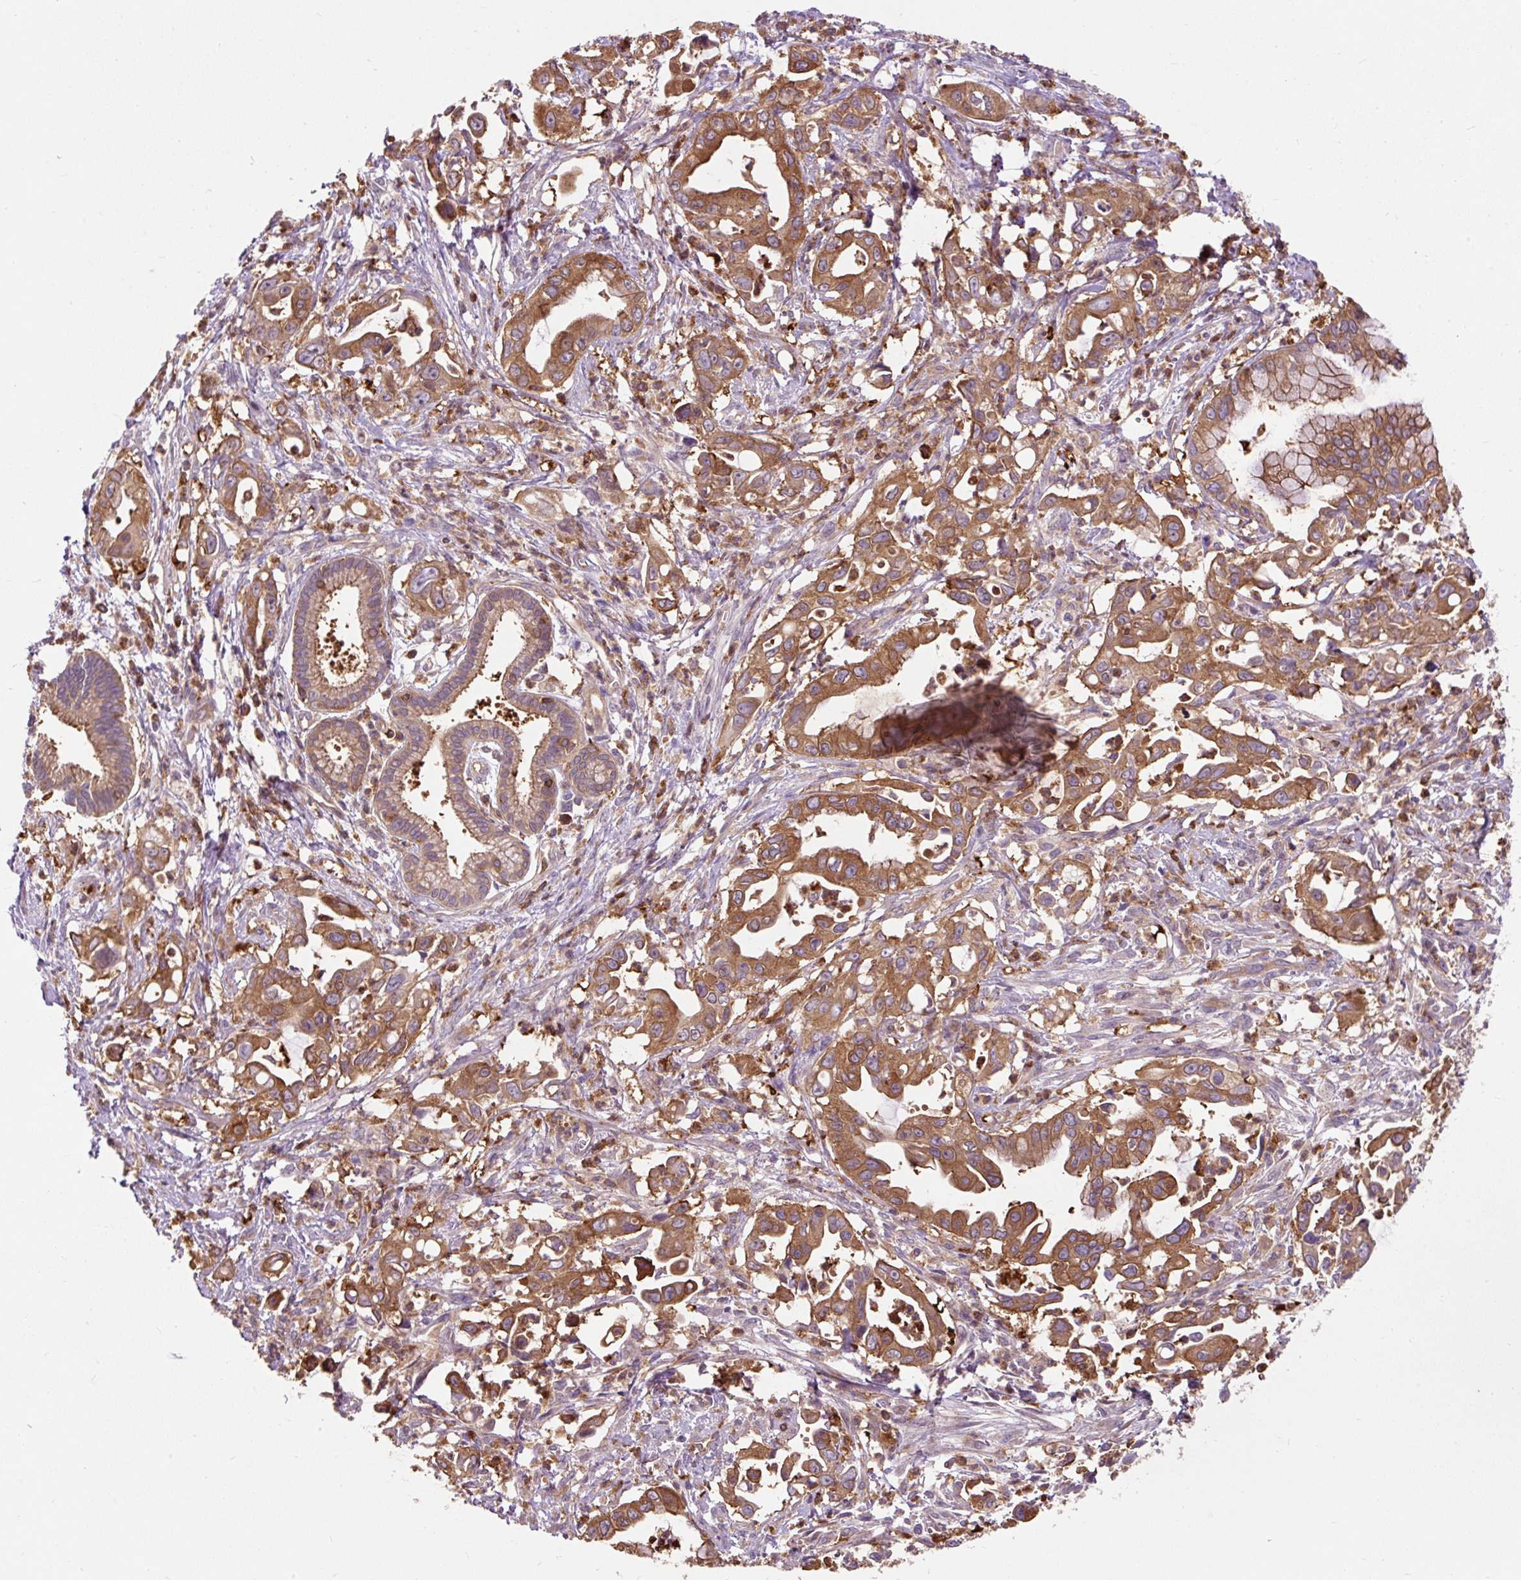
{"staining": {"intensity": "moderate", "quantity": ">75%", "location": "cytoplasmic/membranous"}, "tissue": "pancreatic cancer", "cell_type": "Tumor cells", "image_type": "cancer", "snomed": [{"axis": "morphology", "description": "Adenocarcinoma, NOS"}, {"axis": "topography", "description": "Pancreas"}], "caption": "Immunohistochemical staining of human adenocarcinoma (pancreatic) shows medium levels of moderate cytoplasmic/membranous staining in about >75% of tumor cells.", "gene": "CISD3", "patient": {"sex": "male", "age": 61}}